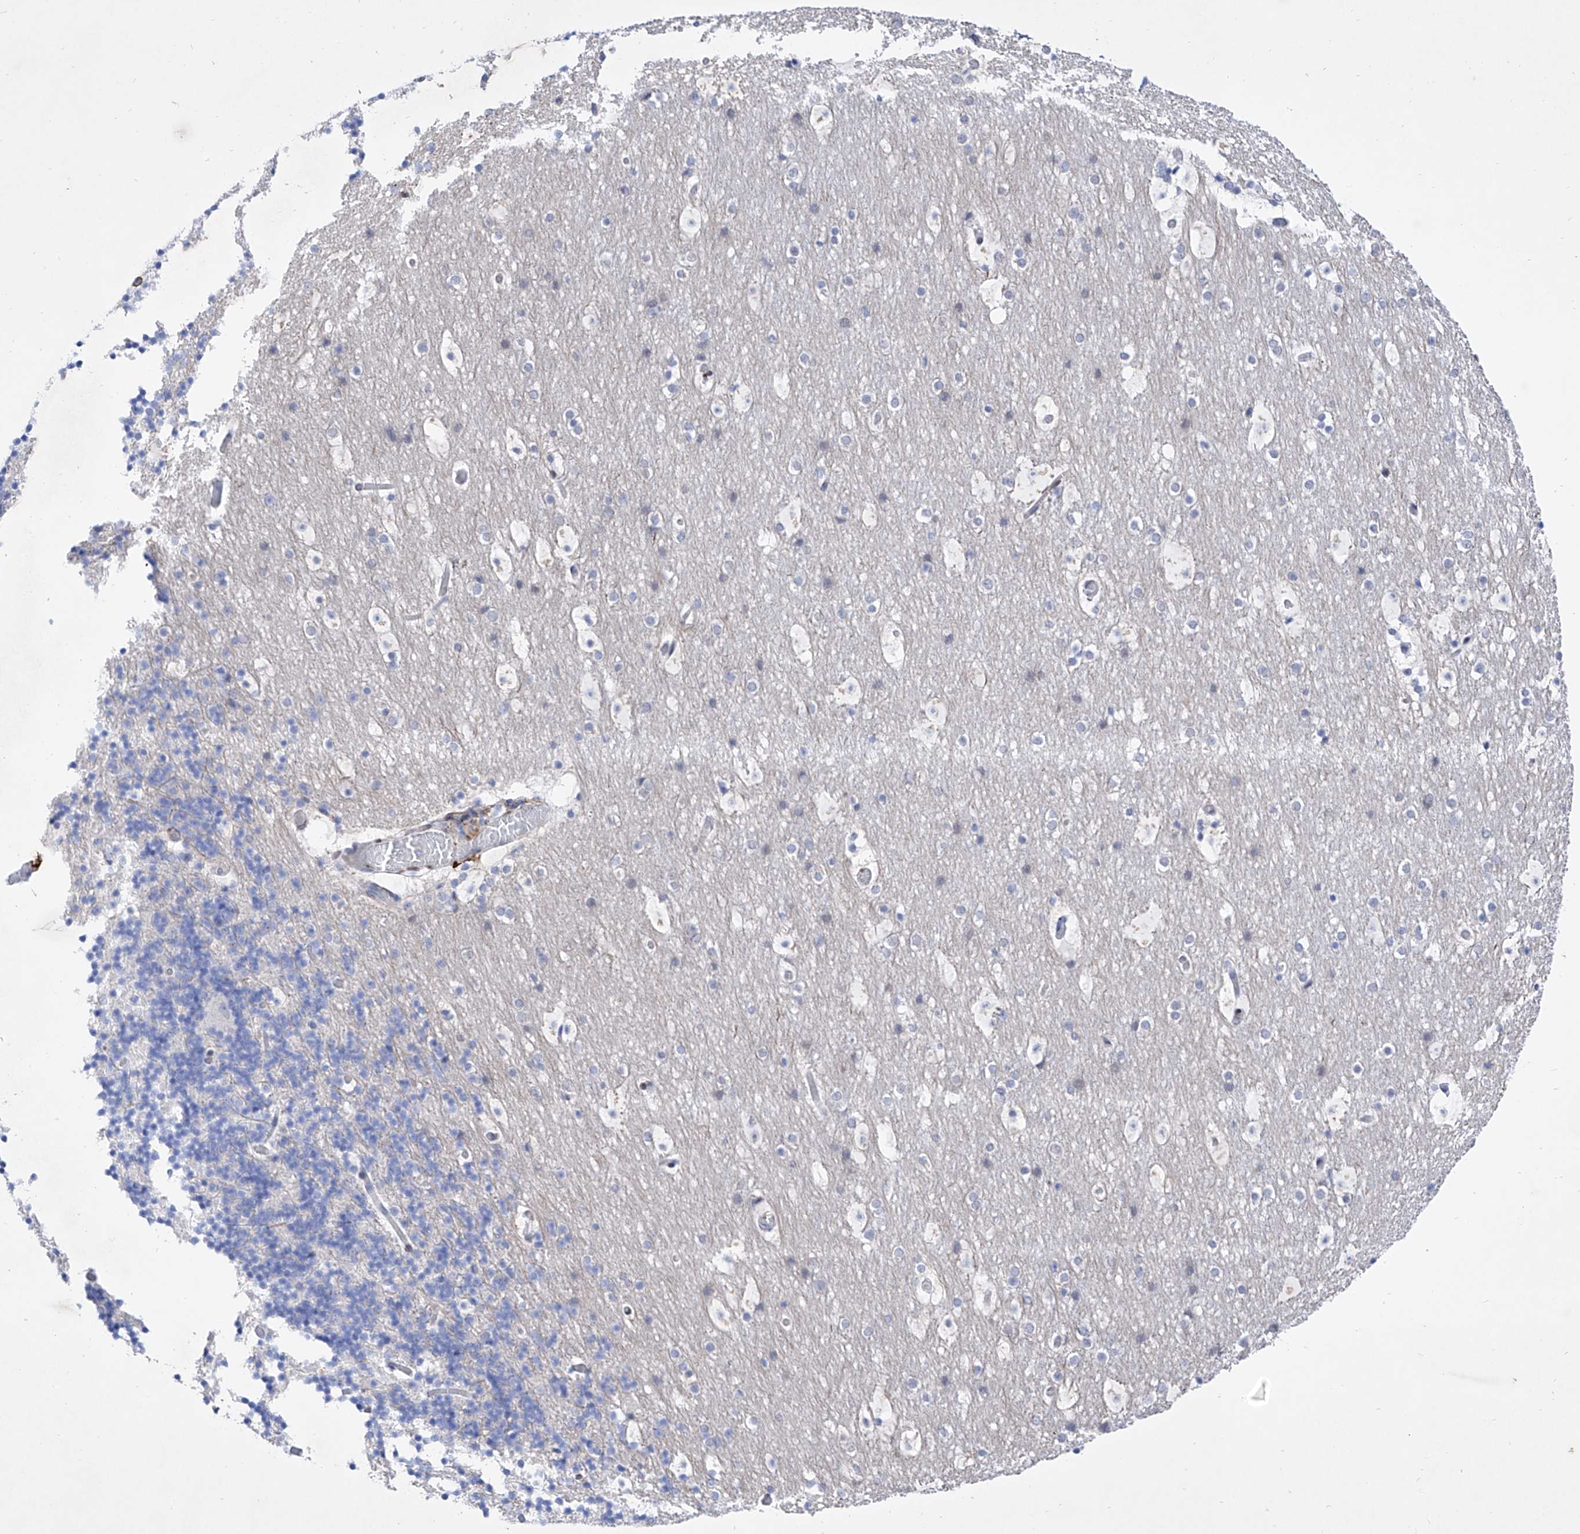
{"staining": {"intensity": "negative", "quantity": "none", "location": "none"}, "tissue": "cerebellum", "cell_type": "Cells in granular layer", "image_type": "normal", "snomed": [{"axis": "morphology", "description": "Normal tissue, NOS"}, {"axis": "topography", "description": "Cerebellum"}], "caption": "The micrograph reveals no staining of cells in granular layer in unremarkable cerebellum.", "gene": "LCLAT1", "patient": {"sex": "male", "age": 57}}